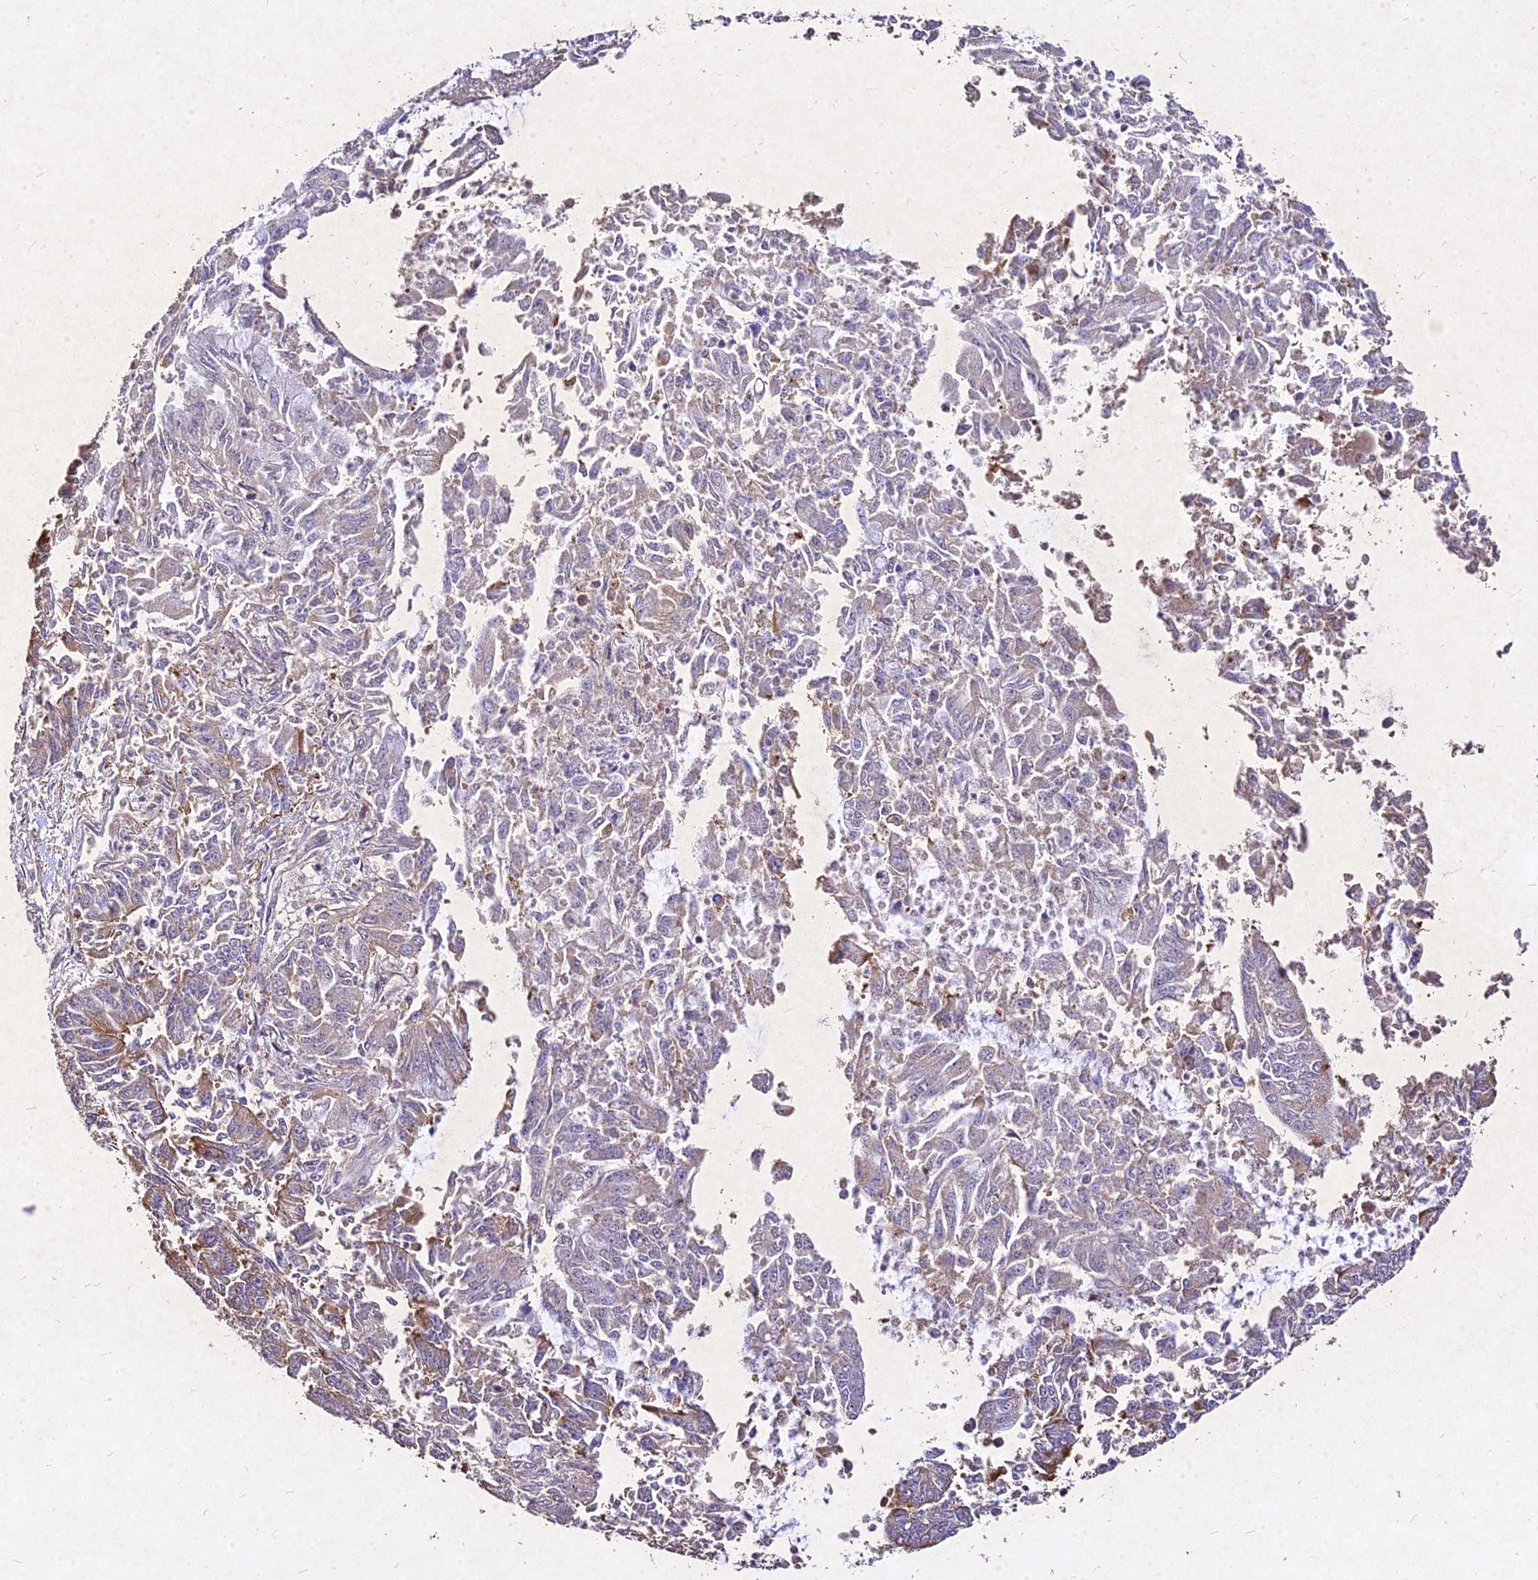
{"staining": {"intensity": "weak", "quantity": "<25%", "location": "cytoplasmic/membranous"}, "tissue": "endometrial cancer", "cell_type": "Tumor cells", "image_type": "cancer", "snomed": [{"axis": "morphology", "description": "Adenocarcinoma, NOS"}, {"axis": "topography", "description": "Endometrium"}], "caption": "Histopathology image shows no protein positivity in tumor cells of endometrial cancer tissue.", "gene": "SKA1", "patient": {"sex": "female", "age": 73}}